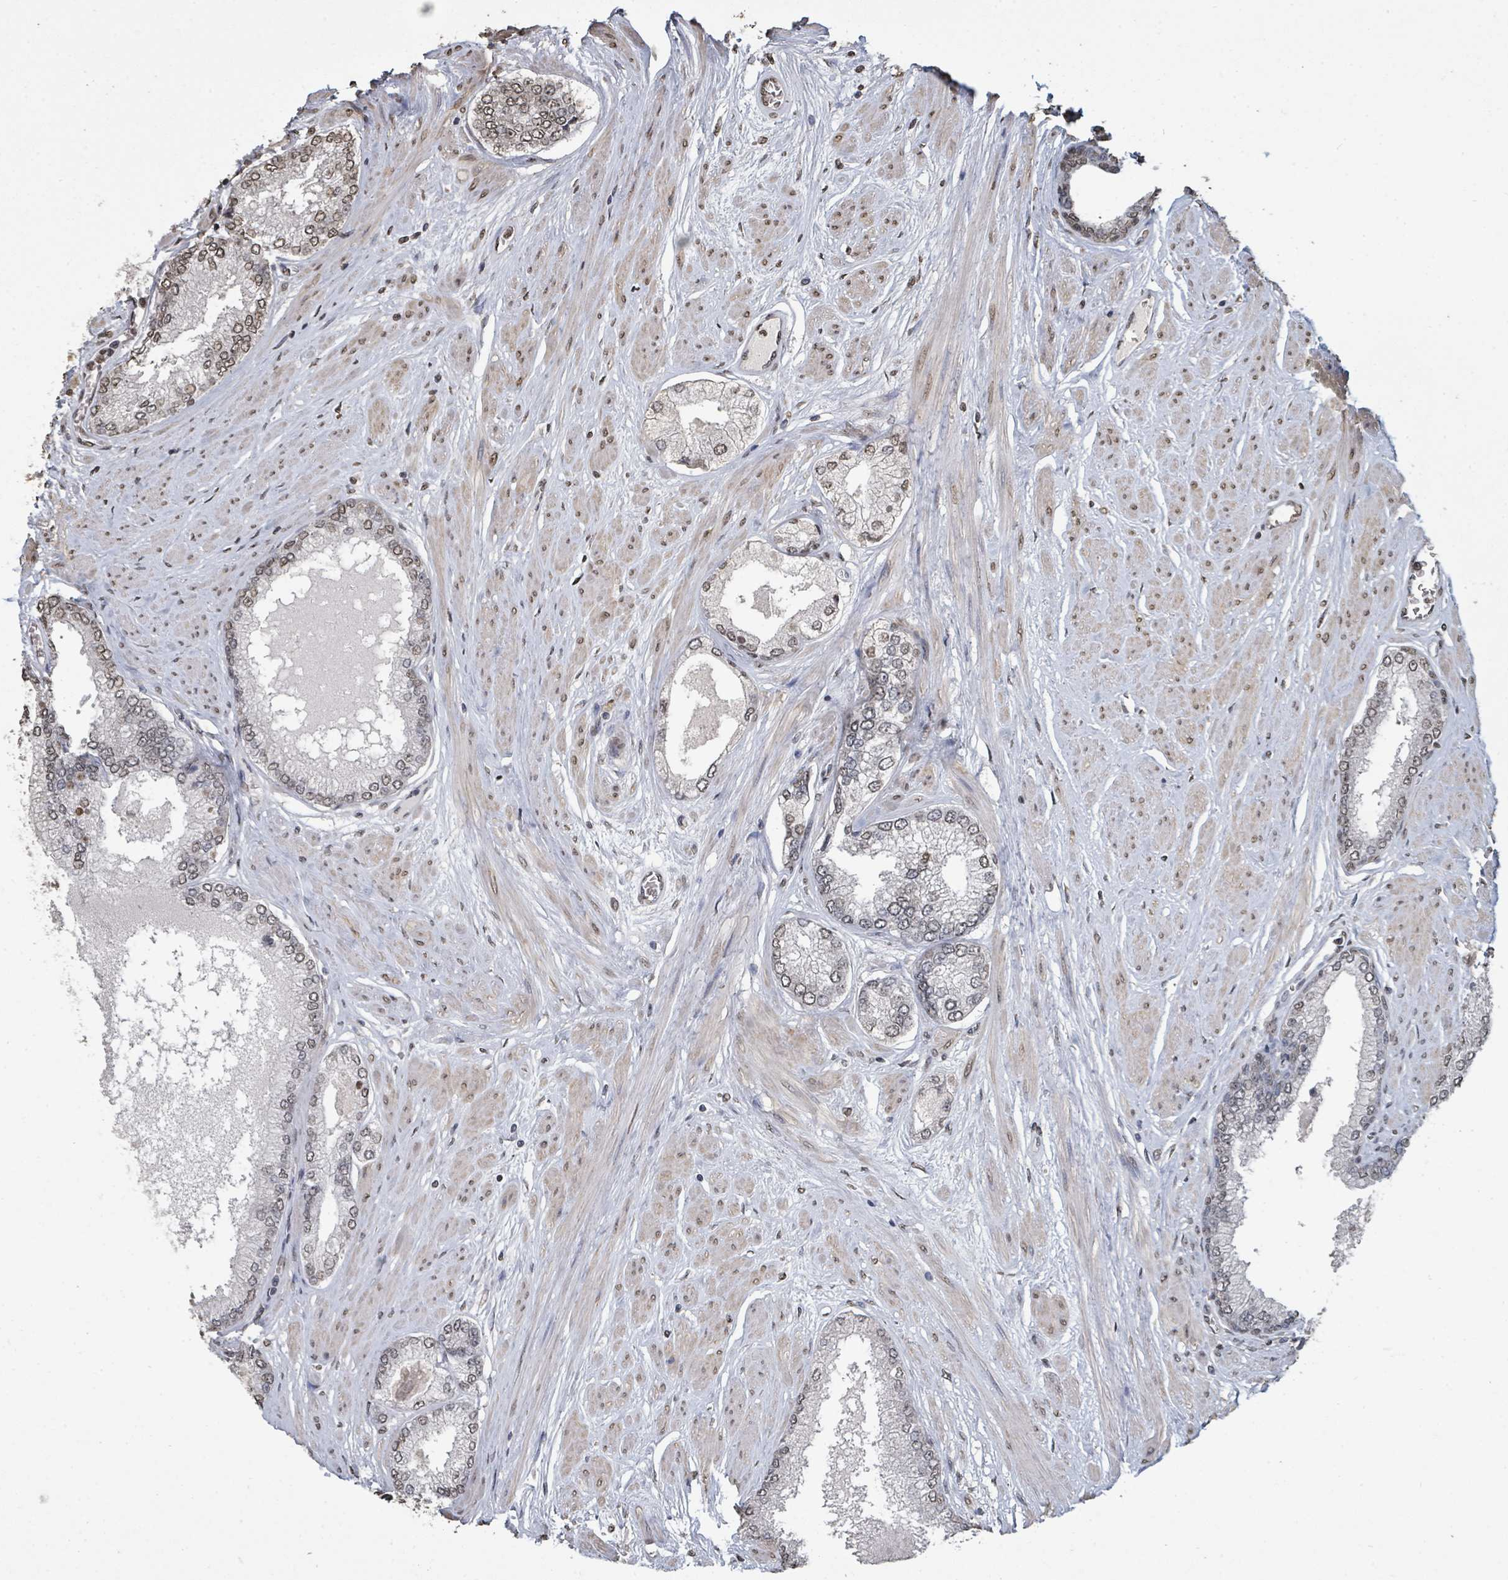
{"staining": {"intensity": "weak", "quantity": ">75%", "location": "nuclear"}, "tissue": "prostate cancer", "cell_type": "Tumor cells", "image_type": "cancer", "snomed": [{"axis": "morphology", "description": "Adenocarcinoma, Low grade"}, {"axis": "topography", "description": "Prostate"}], "caption": "Immunohistochemical staining of prostate low-grade adenocarcinoma shows low levels of weak nuclear staining in about >75% of tumor cells.", "gene": "MRPS12", "patient": {"sex": "male", "age": 55}}